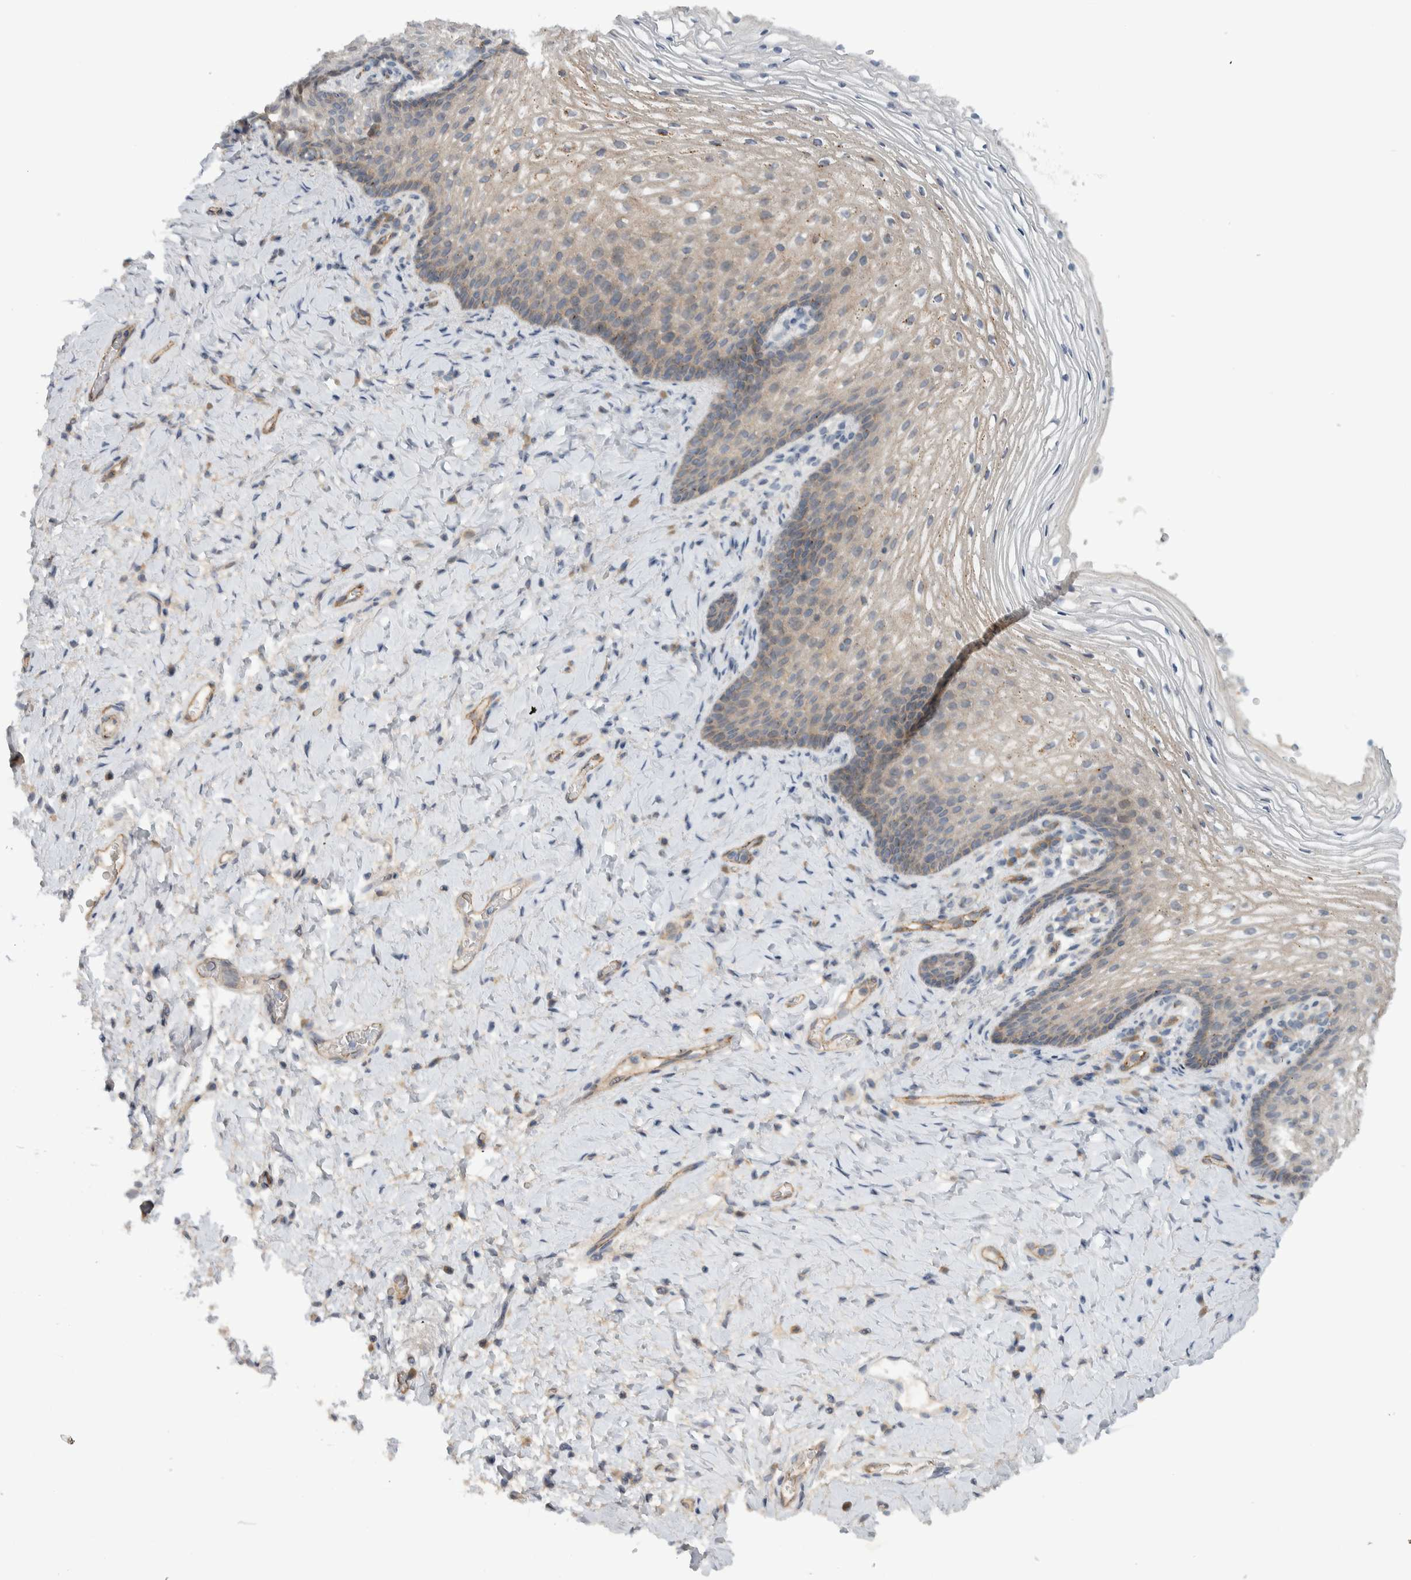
{"staining": {"intensity": "weak", "quantity": "25%-75%", "location": "cytoplasmic/membranous"}, "tissue": "vagina", "cell_type": "Squamous epithelial cells", "image_type": "normal", "snomed": [{"axis": "morphology", "description": "Normal tissue, NOS"}, {"axis": "topography", "description": "Vagina"}], "caption": "This photomicrograph demonstrates benign vagina stained with immunohistochemistry to label a protein in brown. The cytoplasmic/membranous of squamous epithelial cells show weak positivity for the protein. Nuclei are counter-stained blue.", "gene": "MPRIP", "patient": {"sex": "female", "age": 60}}